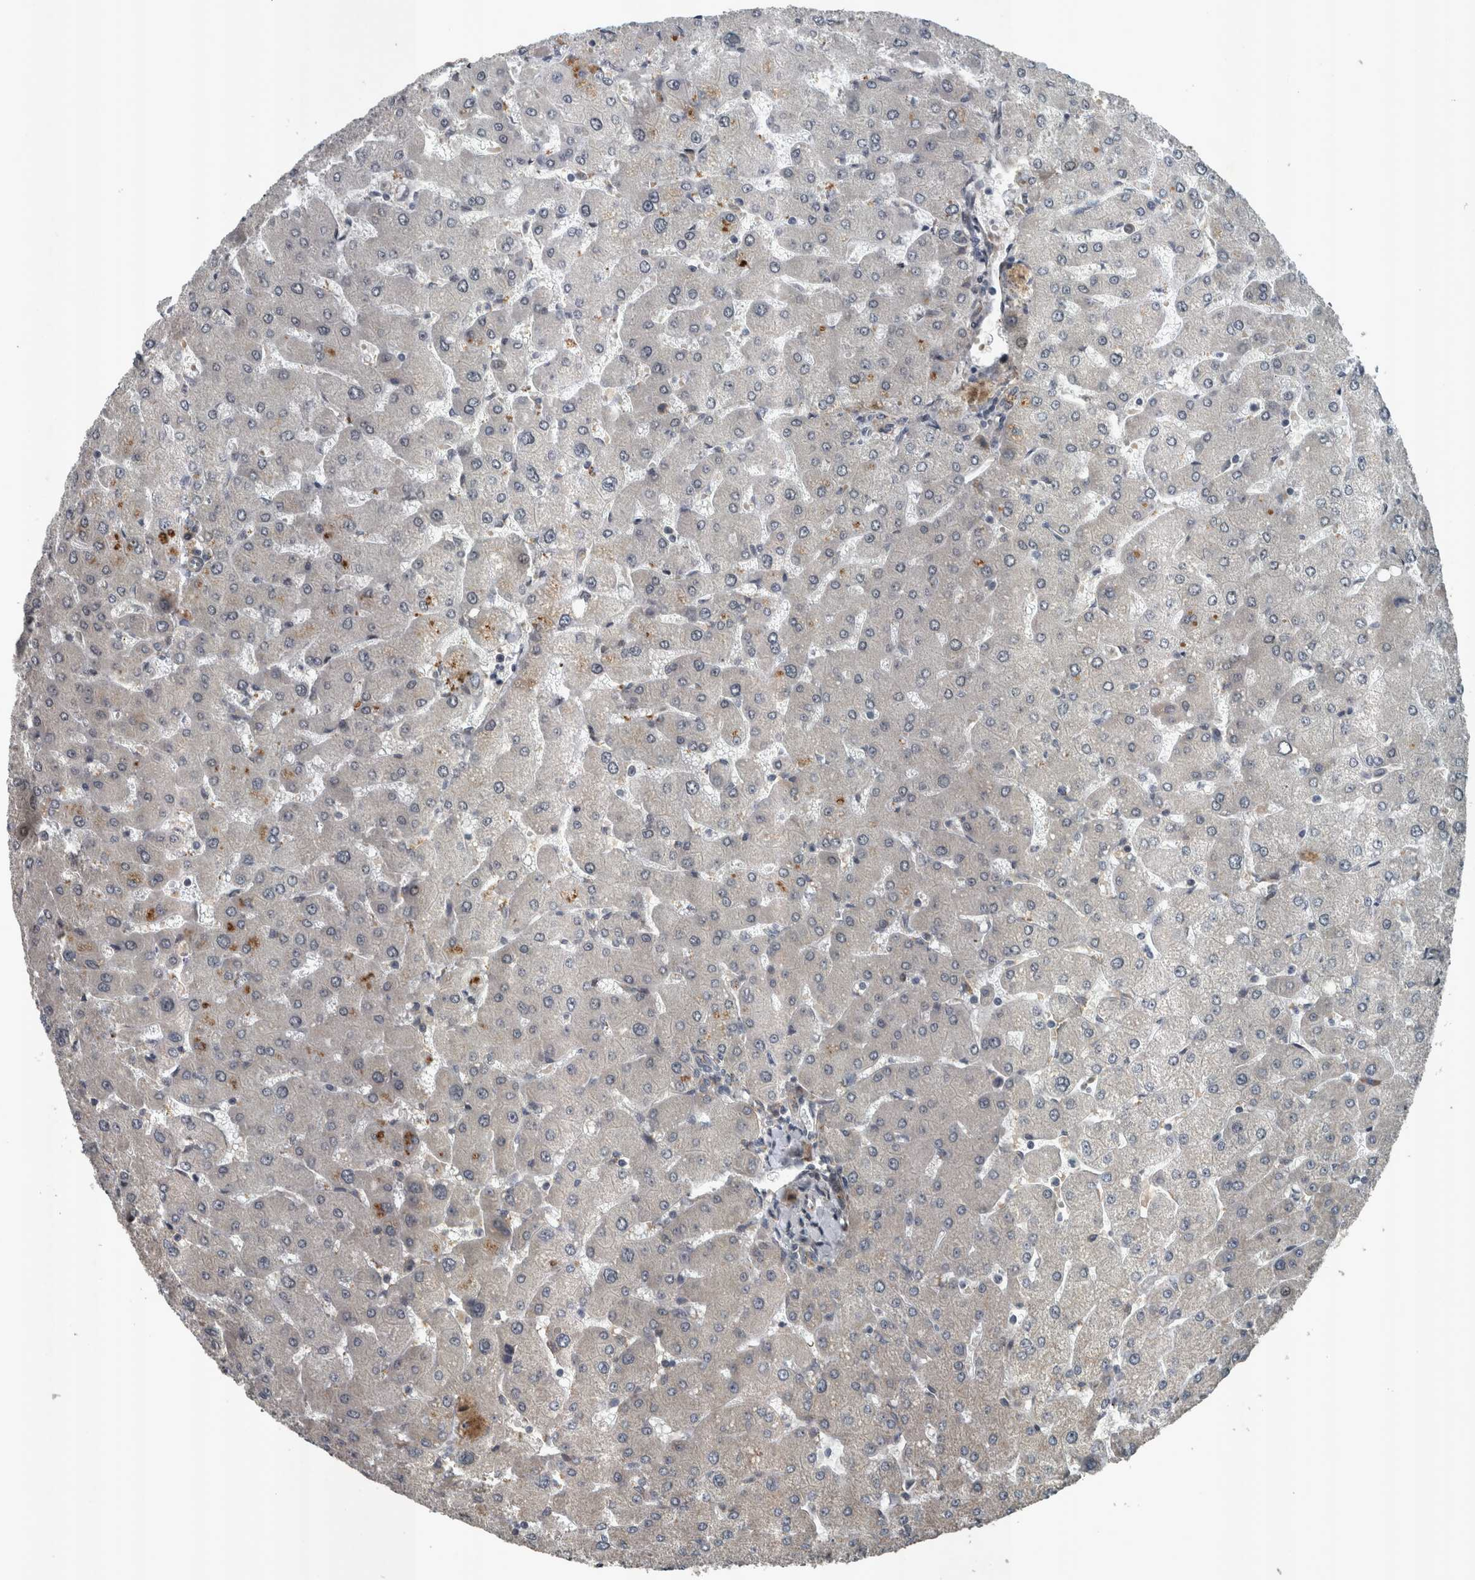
{"staining": {"intensity": "weak", "quantity": "25%-75%", "location": "cytoplasmic/membranous"}, "tissue": "liver", "cell_type": "Cholangiocytes", "image_type": "normal", "snomed": [{"axis": "morphology", "description": "Normal tissue, NOS"}, {"axis": "topography", "description": "Liver"}], "caption": "Protein analysis of normal liver exhibits weak cytoplasmic/membranous positivity in approximately 25%-75% of cholangiocytes.", "gene": "ZNF345", "patient": {"sex": "male", "age": 55}}